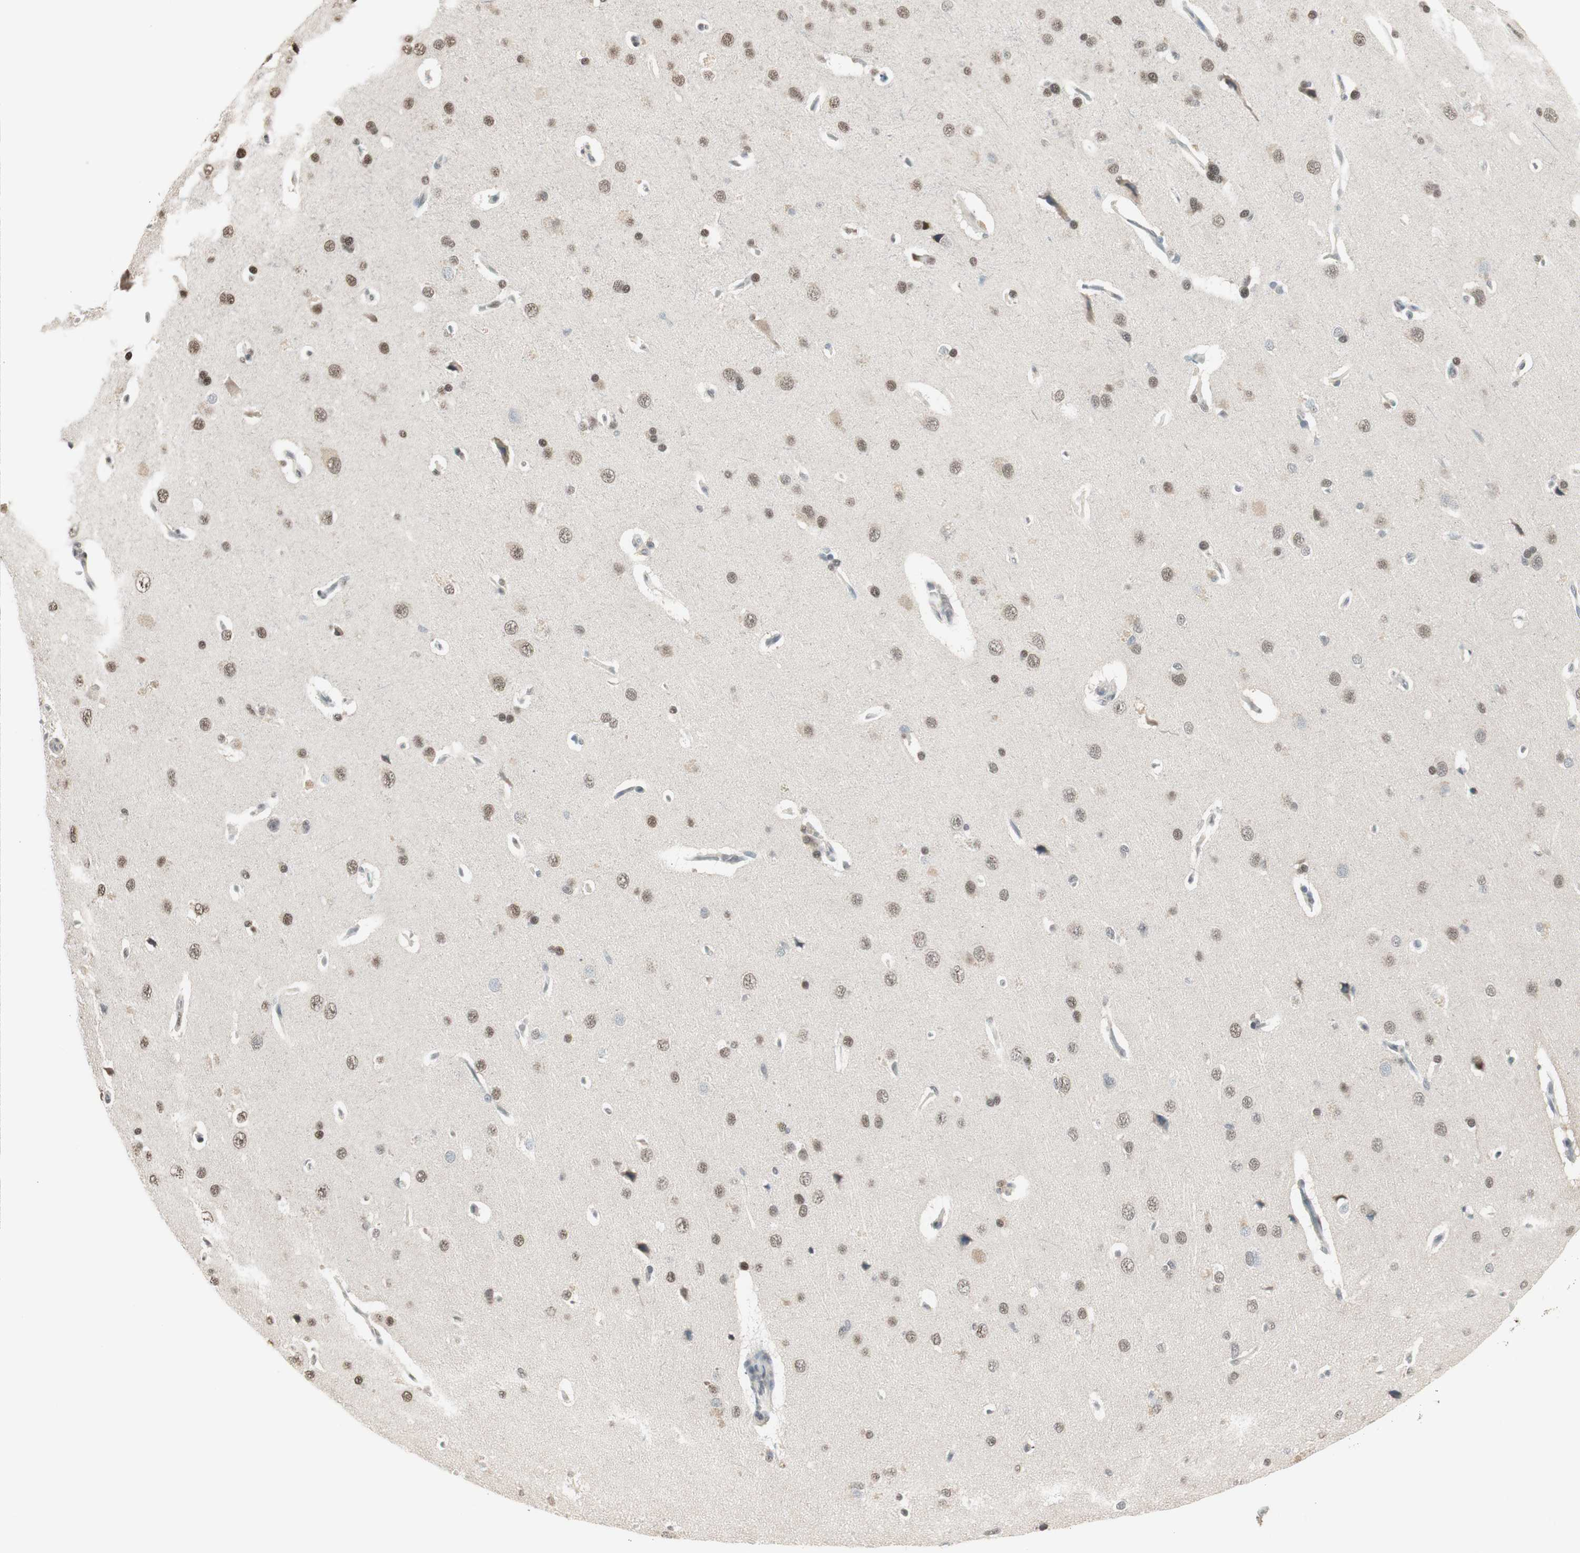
{"staining": {"intensity": "moderate", "quantity": "25%-75%", "location": "nuclear"}, "tissue": "cerebral cortex", "cell_type": "Endothelial cells", "image_type": "normal", "snomed": [{"axis": "morphology", "description": "Normal tissue, NOS"}, {"axis": "topography", "description": "Cerebral cortex"}], "caption": "IHC staining of unremarkable cerebral cortex, which demonstrates medium levels of moderate nuclear positivity in about 25%-75% of endothelial cells indicating moderate nuclear protein positivity. The staining was performed using DAB (brown) for protein detection and nuclei were counterstained in hematoxylin (blue).", "gene": "LONP2", "patient": {"sex": "male", "age": 62}}